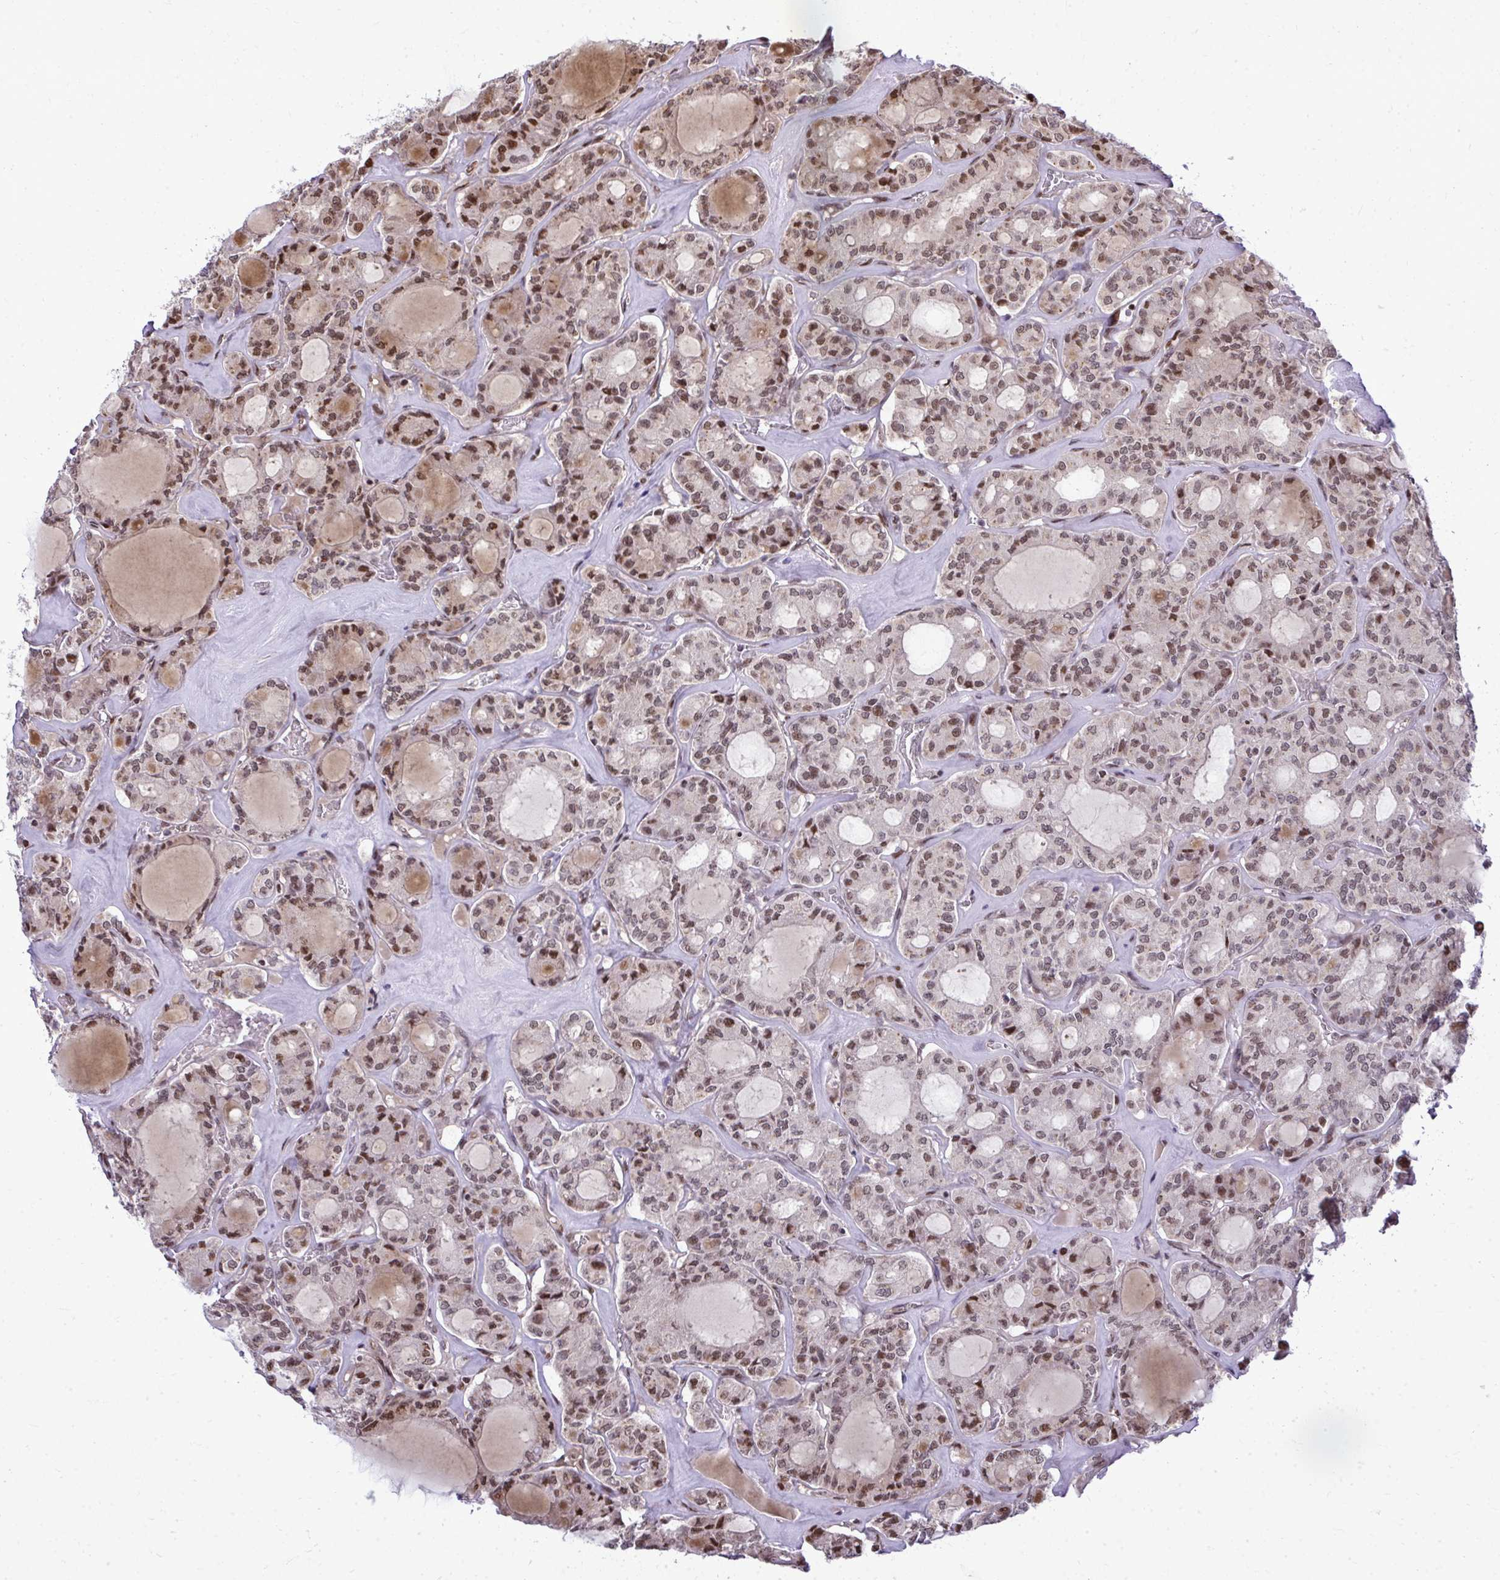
{"staining": {"intensity": "moderate", "quantity": ">75%", "location": "nuclear"}, "tissue": "thyroid cancer", "cell_type": "Tumor cells", "image_type": "cancer", "snomed": [{"axis": "morphology", "description": "Papillary adenocarcinoma, NOS"}, {"axis": "topography", "description": "Thyroid gland"}], "caption": "Immunohistochemistry (IHC) of human thyroid papillary adenocarcinoma demonstrates medium levels of moderate nuclear positivity in about >75% of tumor cells.", "gene": "PIGY", "patient": {"sex": "male", "age": 87}}